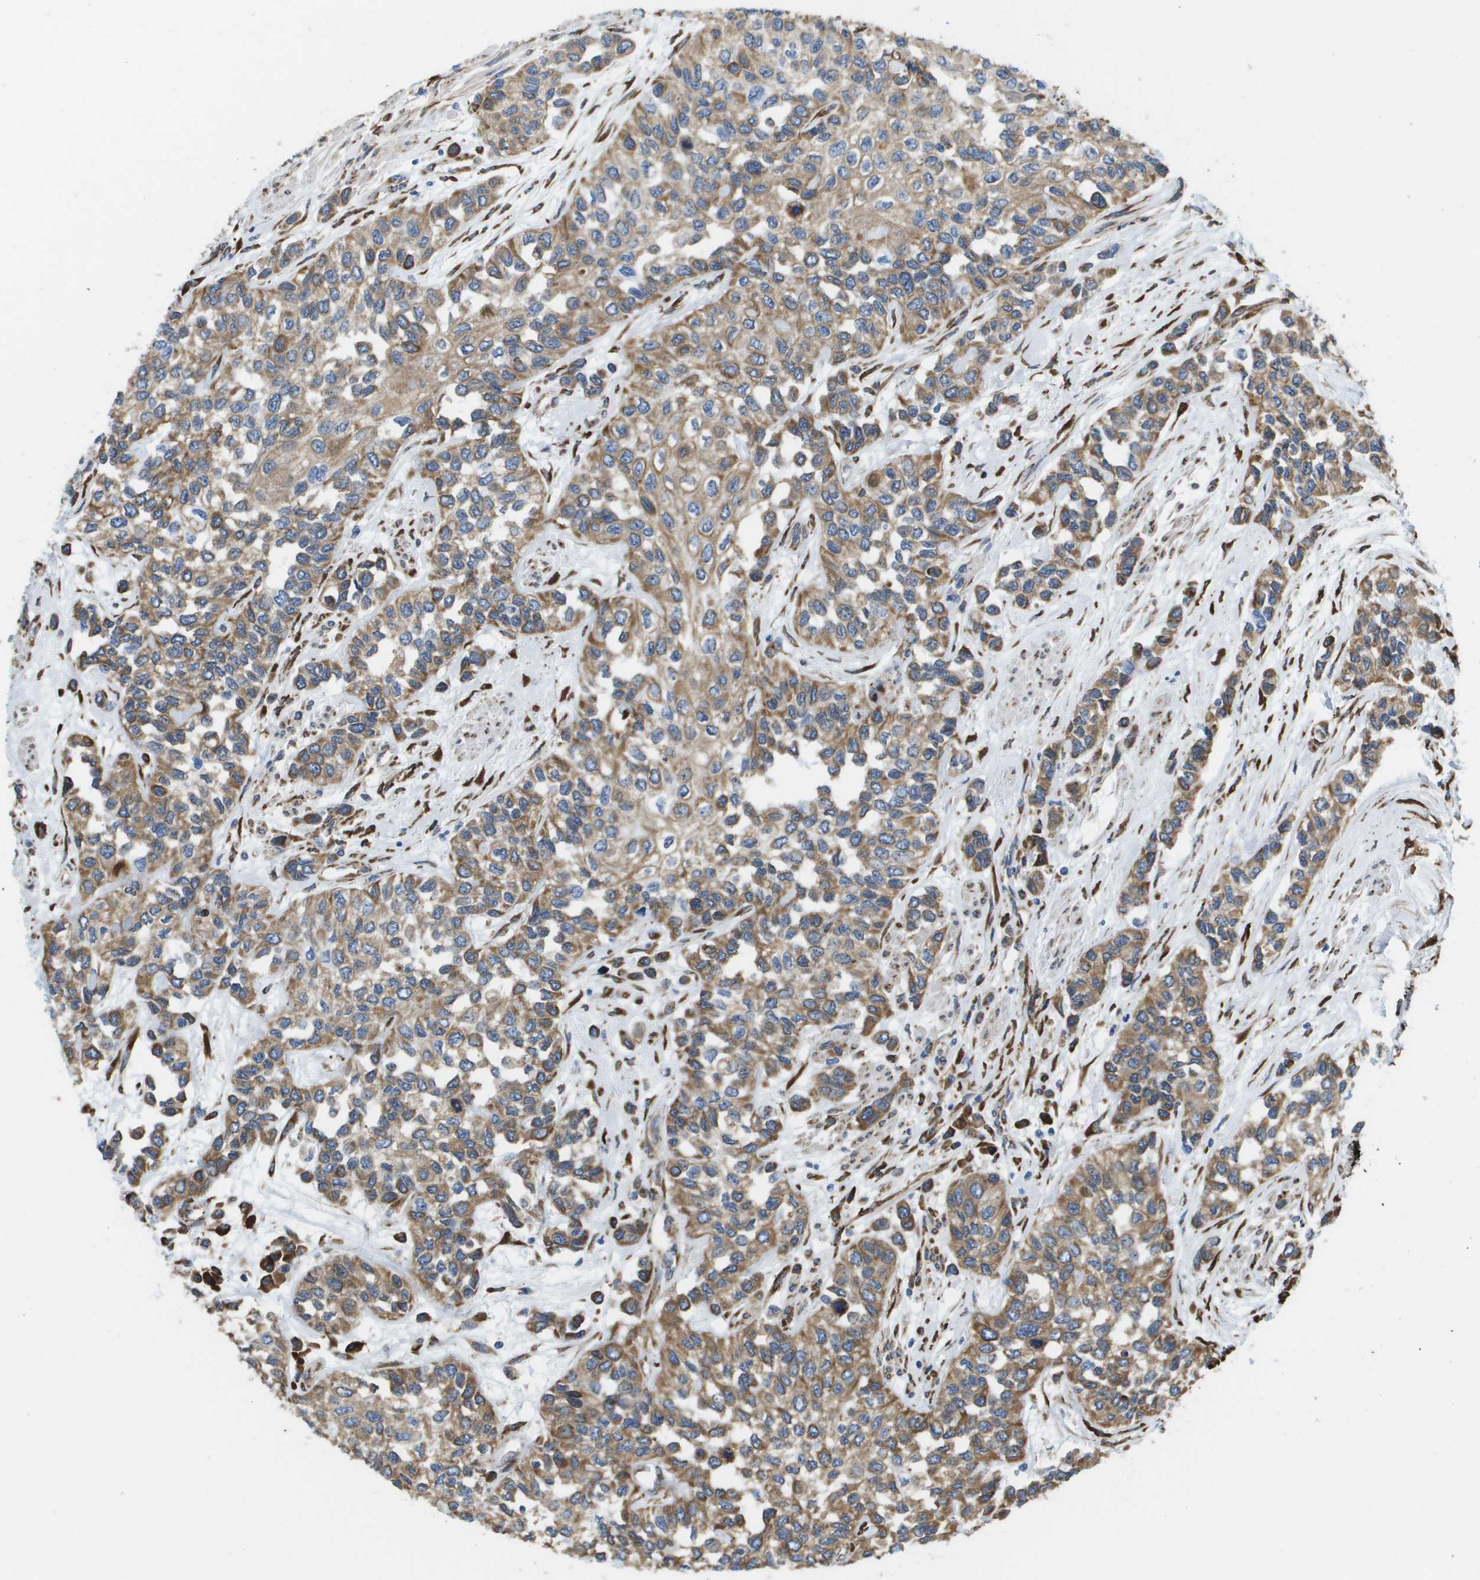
{"staining": {"intensity": "moderate", "quantity": ">75%", "location": "cytoplasmic/membranous"}, "tissue": "urothelial cancer", "cell_type": "Tumor cells", "image_type": "cancer", "snomed": [{"axis": "morphology", "description": "Urothelial carcinoma, High grade"}, {"axis": "topography", "description": "Urinary bladder"}], "caption": "Protein staining of urothelial cancer tissue shows moderate cytoplasmic/membranous staining in about >75% of tumor cells. (Stains: DAB in brown, nuclei in blue, Microscopy: brightfield microscopy at high magnification).", "gene": "ST3GAL2", "patient": {"sex": "female", "age": 56}}